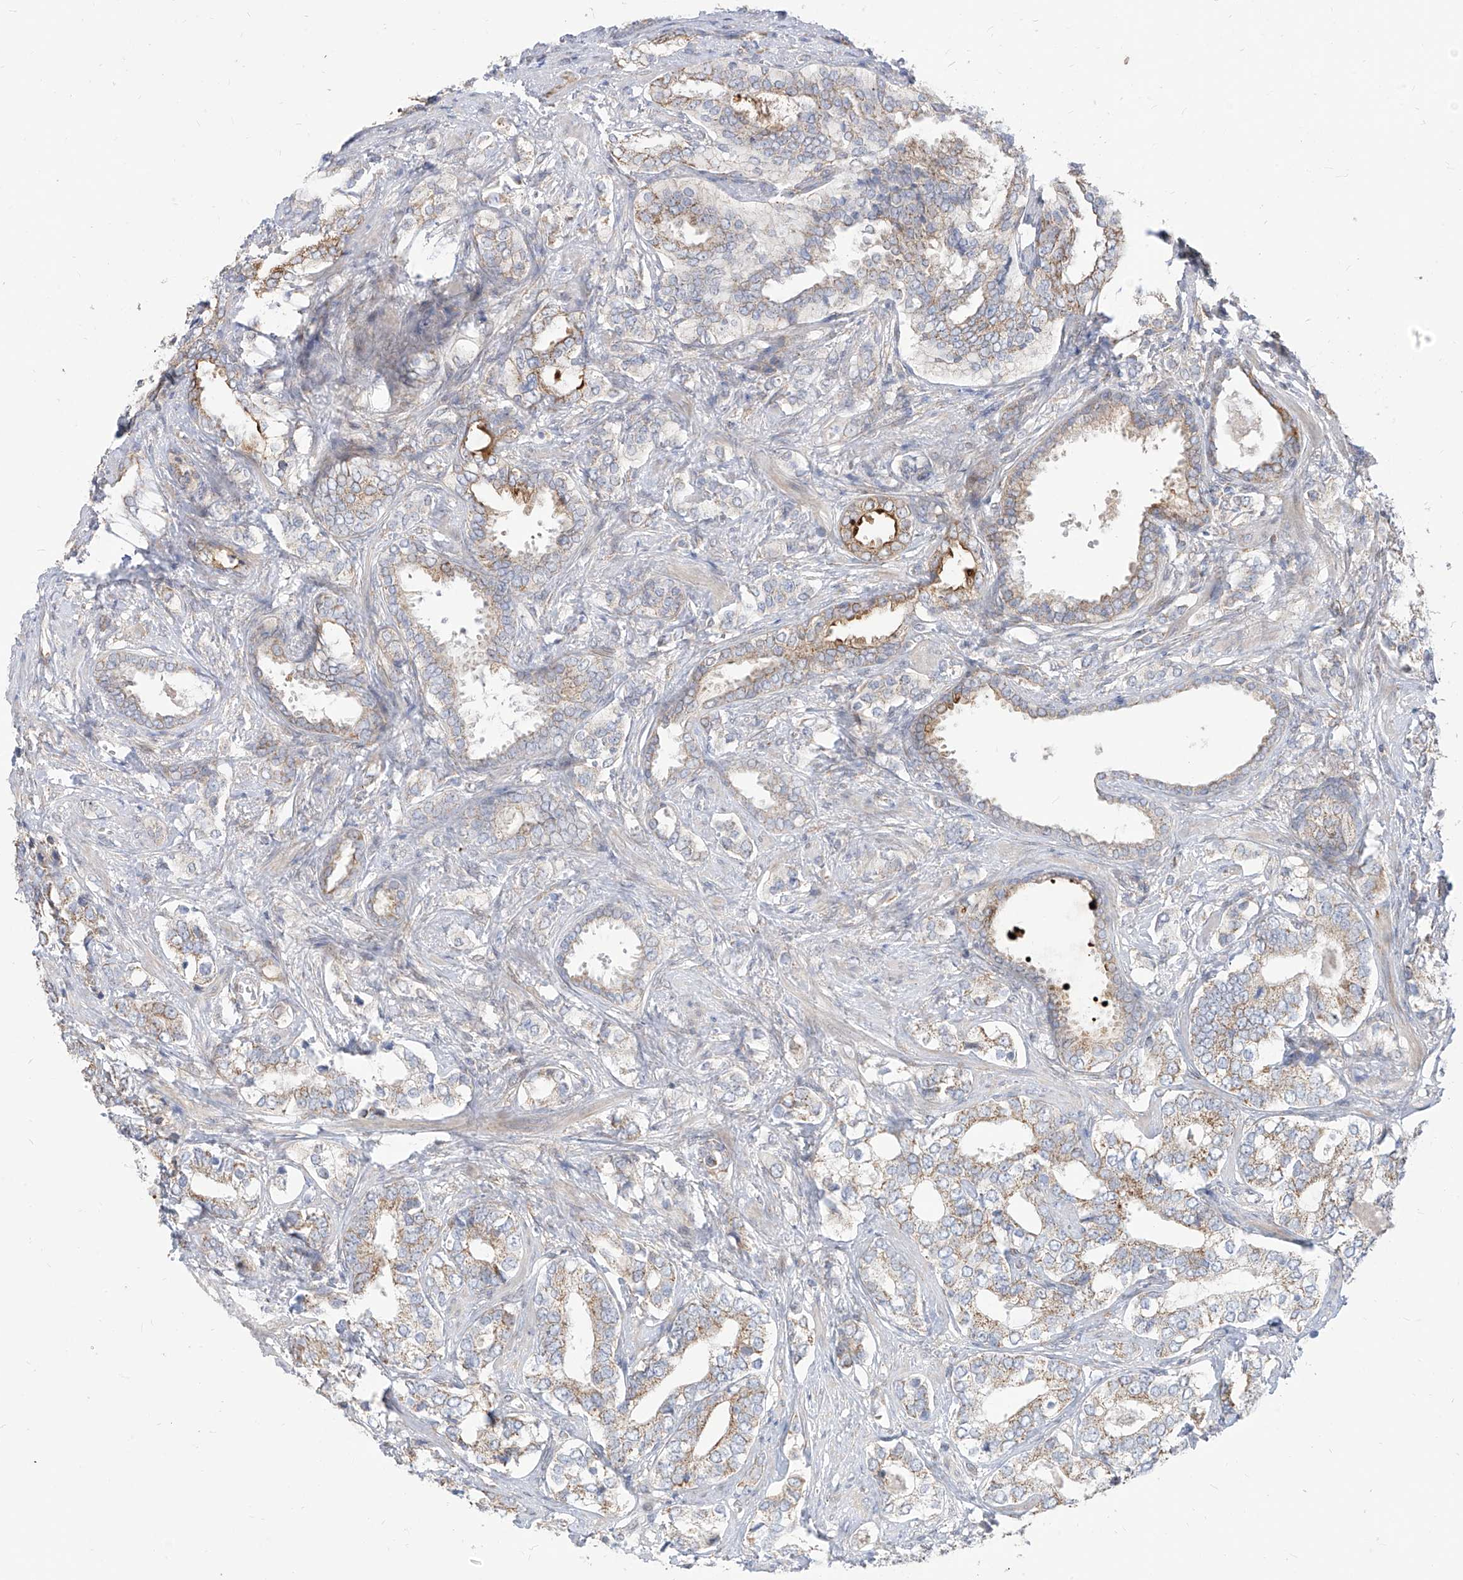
{"staining": {"intensity": "moderate", "quantity": "25%-75%", "location": "cytoplasmic/membranous"}, "tissue": "prostate cancer", "cell_type": "Tumor cells", "image_type": "cancer", "snomed": [{"axis": "morphology", "description": "Adenocarcinoma, High grade"}, {"axis": "topography", "description": "Prostate"}], "caption": "Tumor cells reveal moderate cytoplasmic/membranous expression in approximately 25%-75% of cells in prostate high-grade adenocarcinoma.", "gene": "ARHGEF40", "patient": {"sex": "male", "age": 62}}